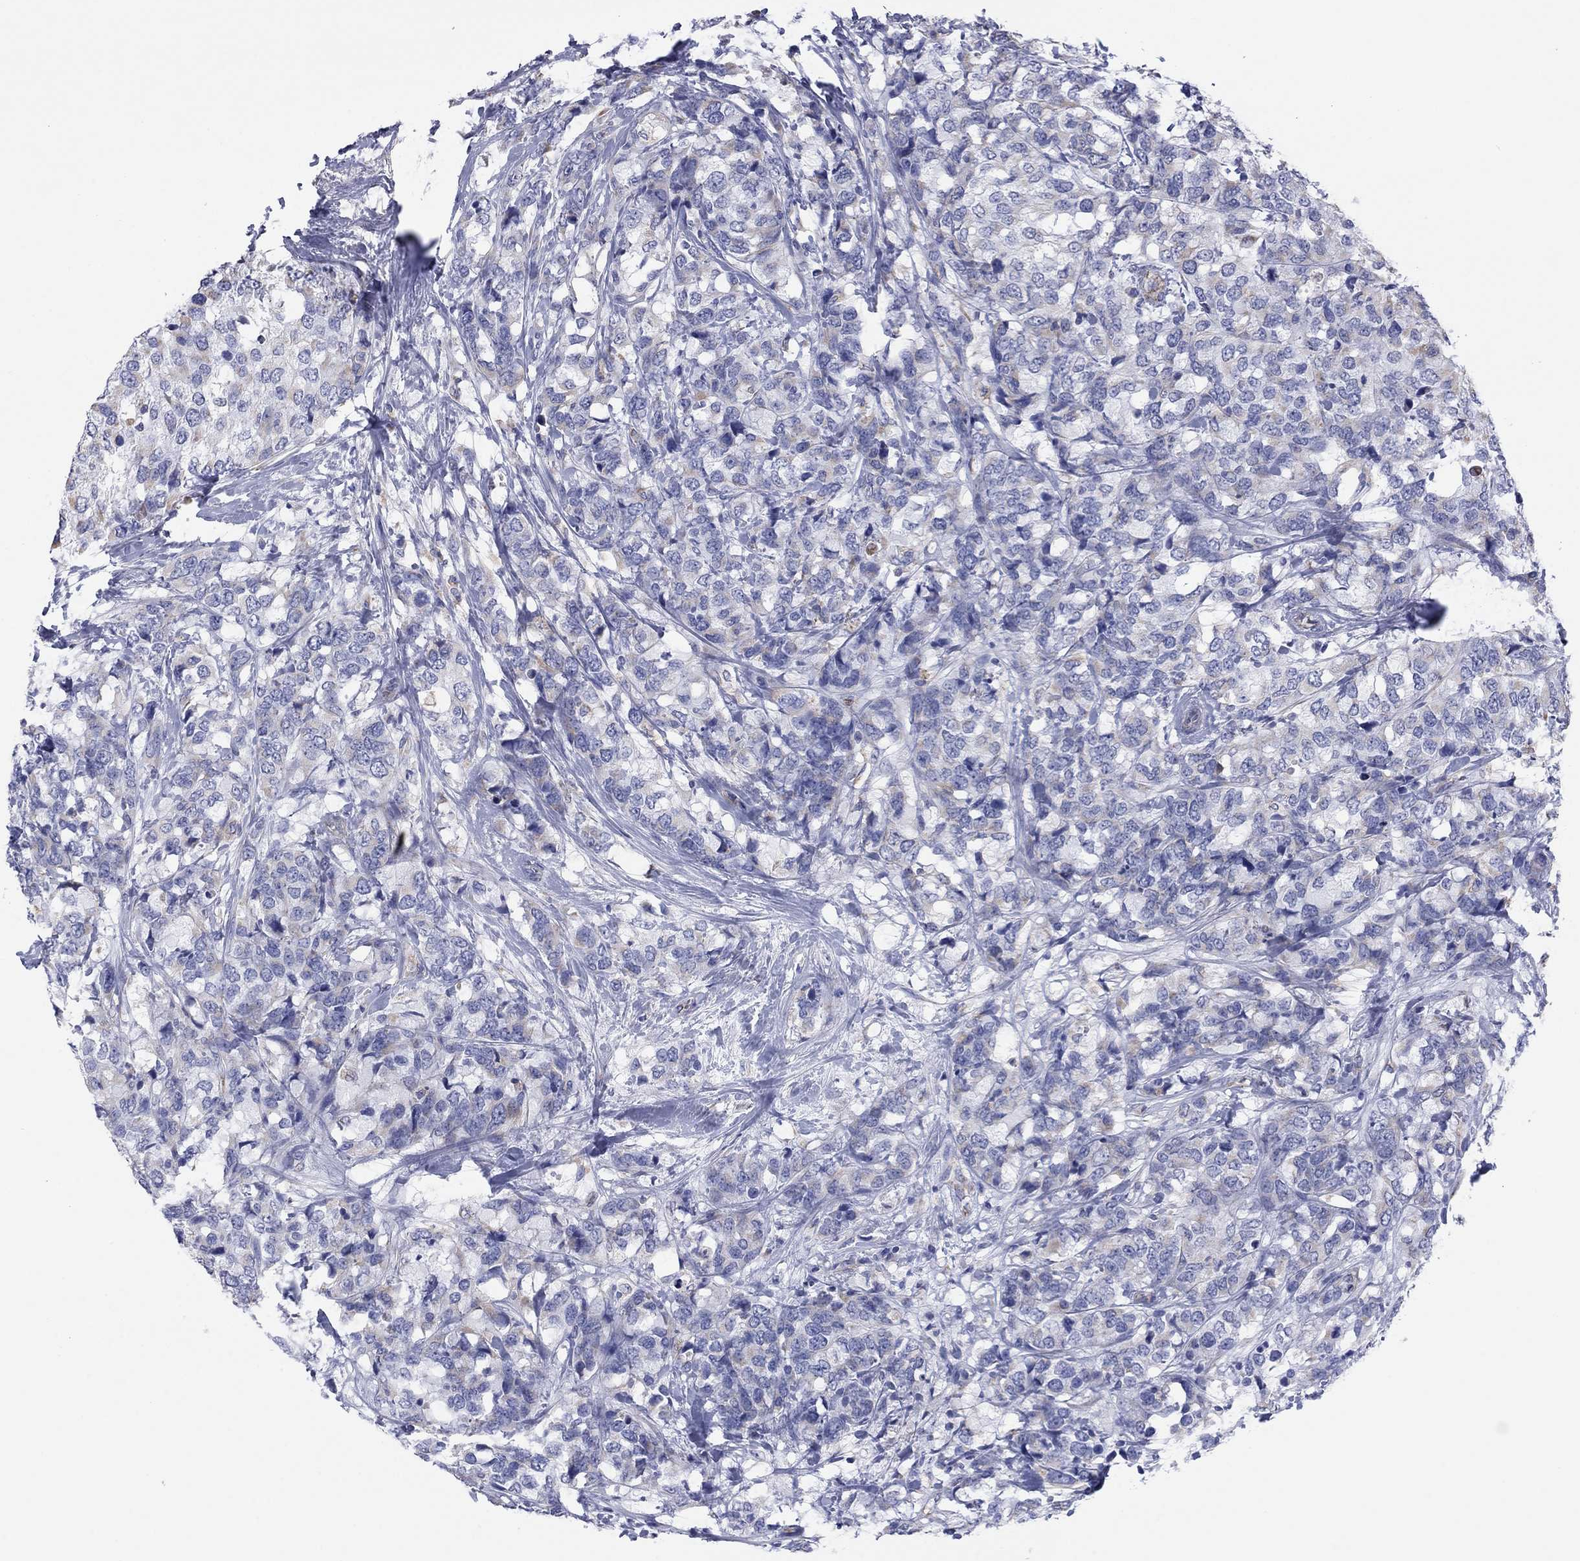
{"staining": {"intensity": "weak", "quantity": "<25%", "location": "cytoplasmic/membranous"}, "tissue": "breast cancer", "cell_type": "Tumor cells", "image_type": "cancer", "snomed": [{"axis": "morphology", "description": "Lobular carcinoma"}, {"axis": "topography", "description": "Breast"}], "caption": "DAB immunohistochemical staining of human lobular carcinoma (breast) demonstrates no significant staining in tumor cells. (DAB (3,3'-diaminobenzidine) immunohistochemistry (IHC) with hematoxylin counter stain).", "gene": "MGST3", "patient": {"sex": "female", "age": 59}}